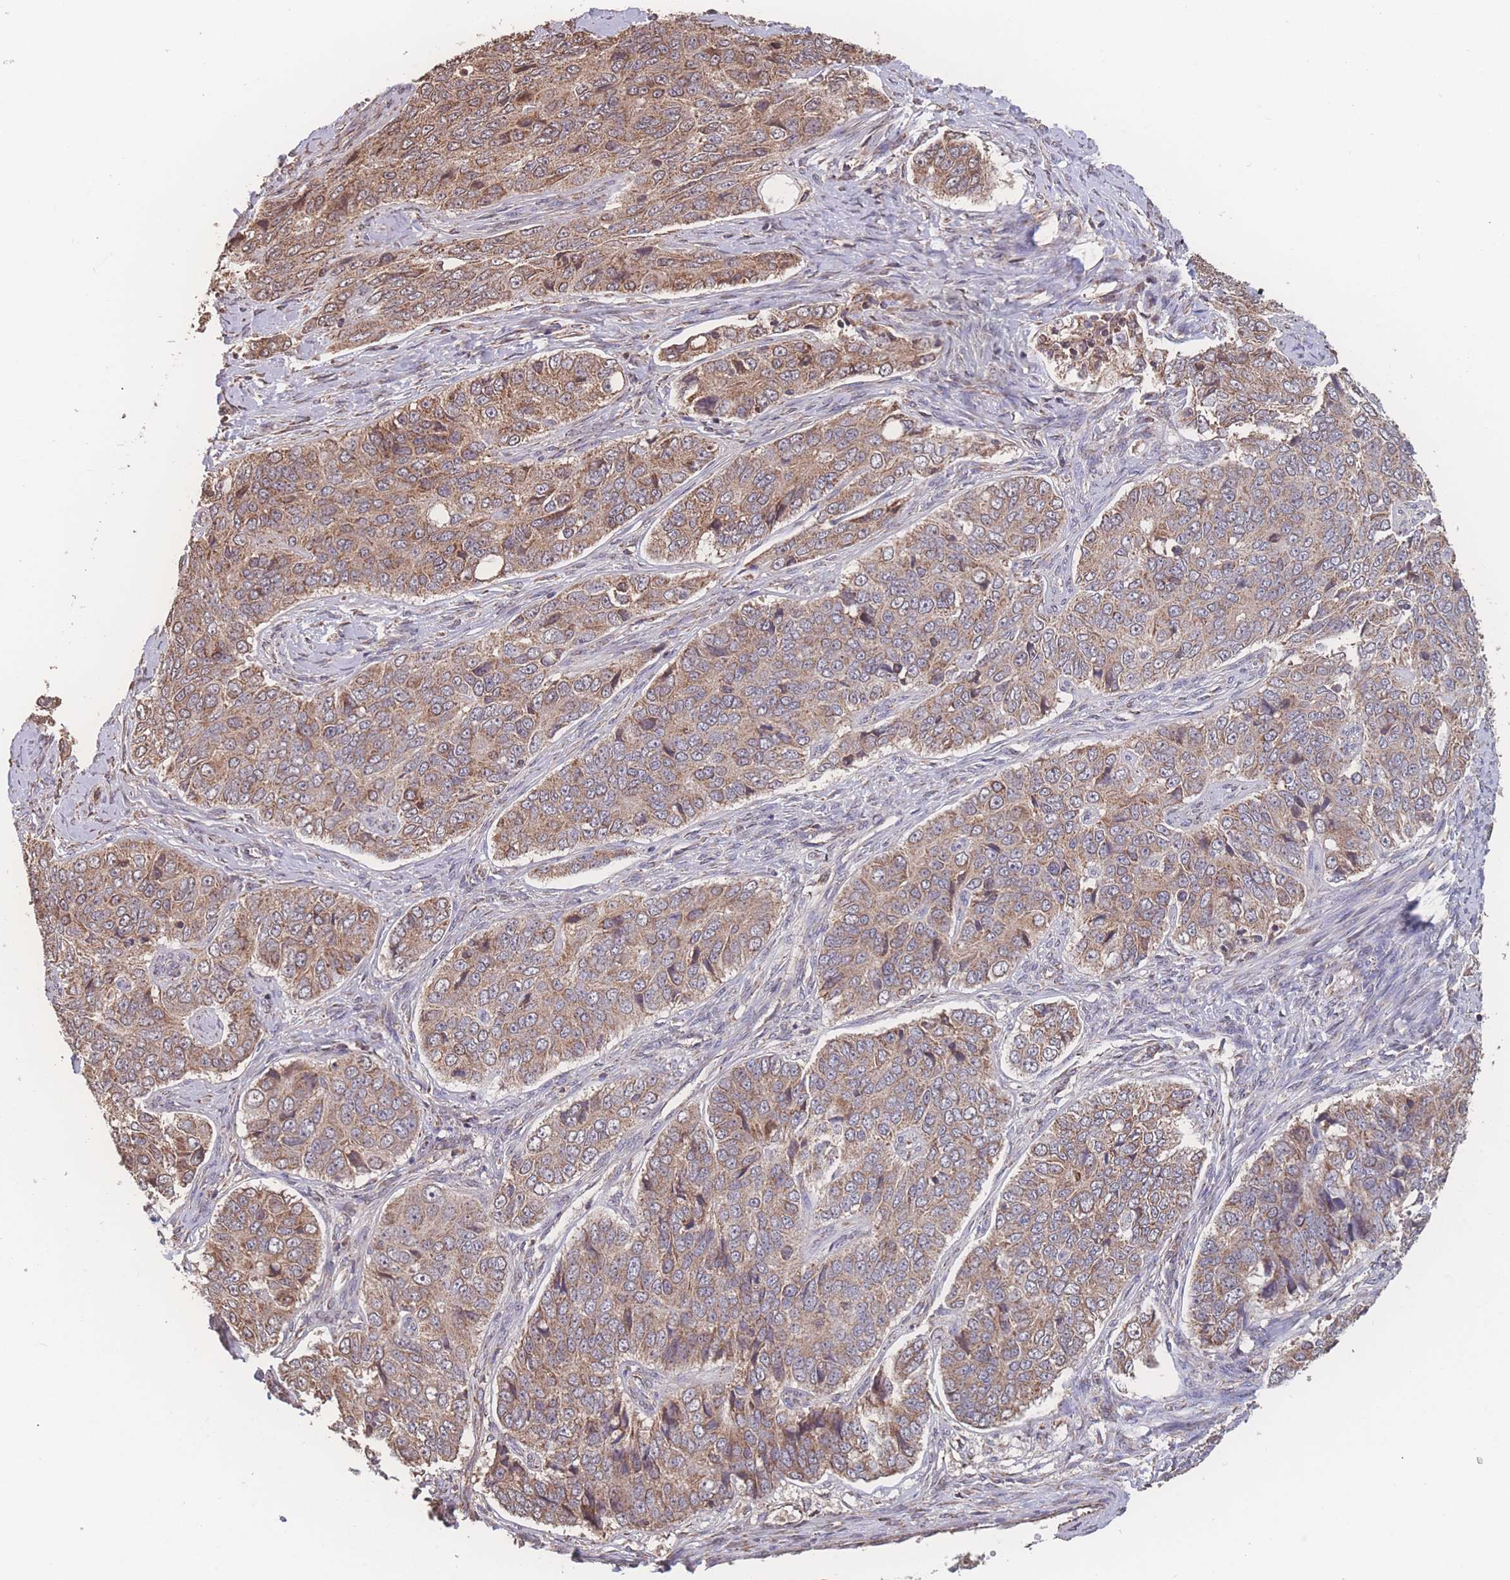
{"staining": {"intensity": "weak", "quantity": ">75%", "location": "cytoplasmic/membranous"}, "tissue": "ovarian cancer", "cell_type": "Tumor cells", "image_type": "cancer", "snomed": [{"axis": "morphology", "description": "Carcinoma, endometroid"}, {"axis": "topography", "description": "Ovary"}], "caption": "Ovarian cancer tissue displays weak cytoplasmic/membranous expression in approximately >75% of tumor cells, visualized by immunohistochemistry.", "gene": "SGSM3", "patient": {"sex": "female", "age": 51}}